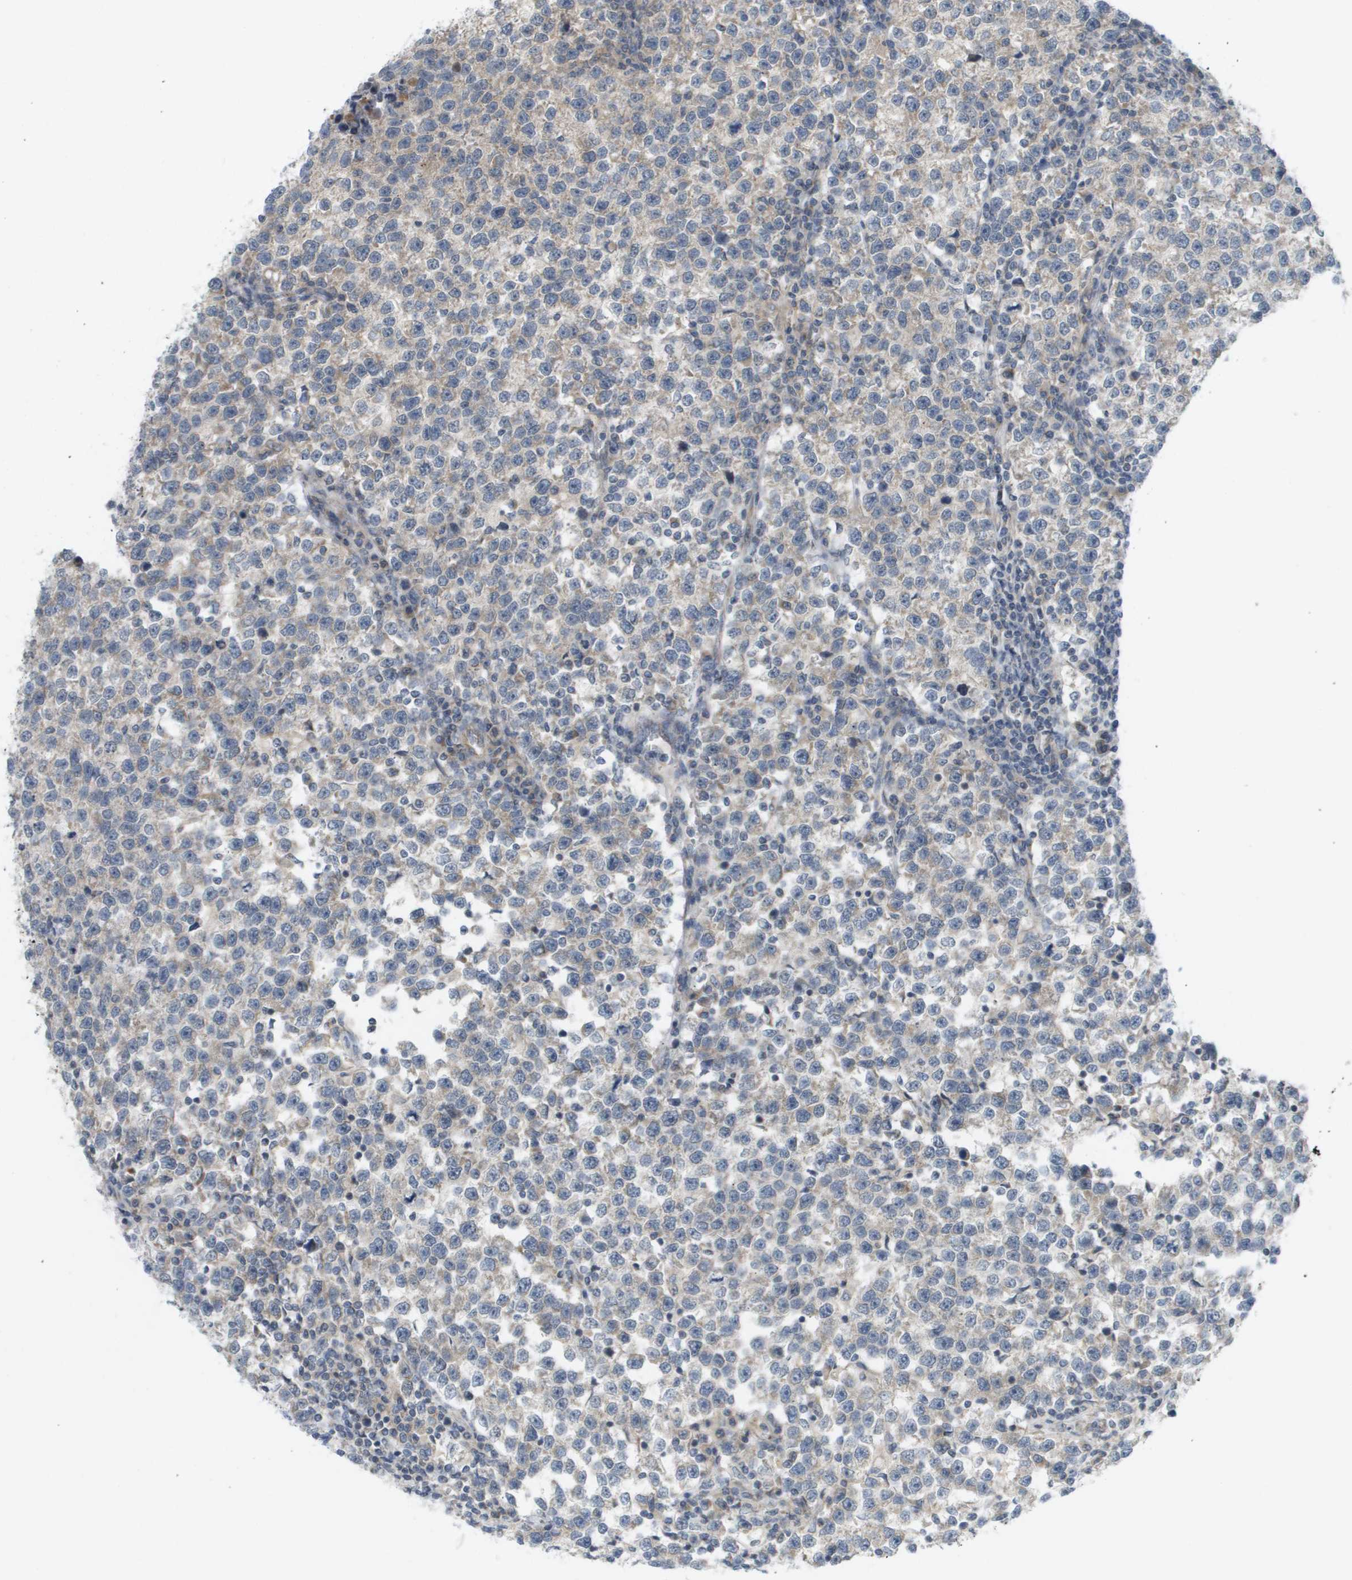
{"staining": {"intensity": "weak", "quantity": "<25%", "location": "cytoplasmic/membranous"}, "tissue": "testis cancer", "cell_type": "Tumor cells", "image_type": "cancer", "snomed": [{"axis": "morphology", "description": "Normal tissue, NOS"}, {"axis": "morphology", "description": "Seminoma, NOS"}, {"axis": "topography", "description": "Testis"}], "caption": "A photomicrograph of seminoma (testis) stained for a protein displays no brown staining in tumor cells.", "gene": "PROC", "patient": {"sex": "male", "age": 43}}